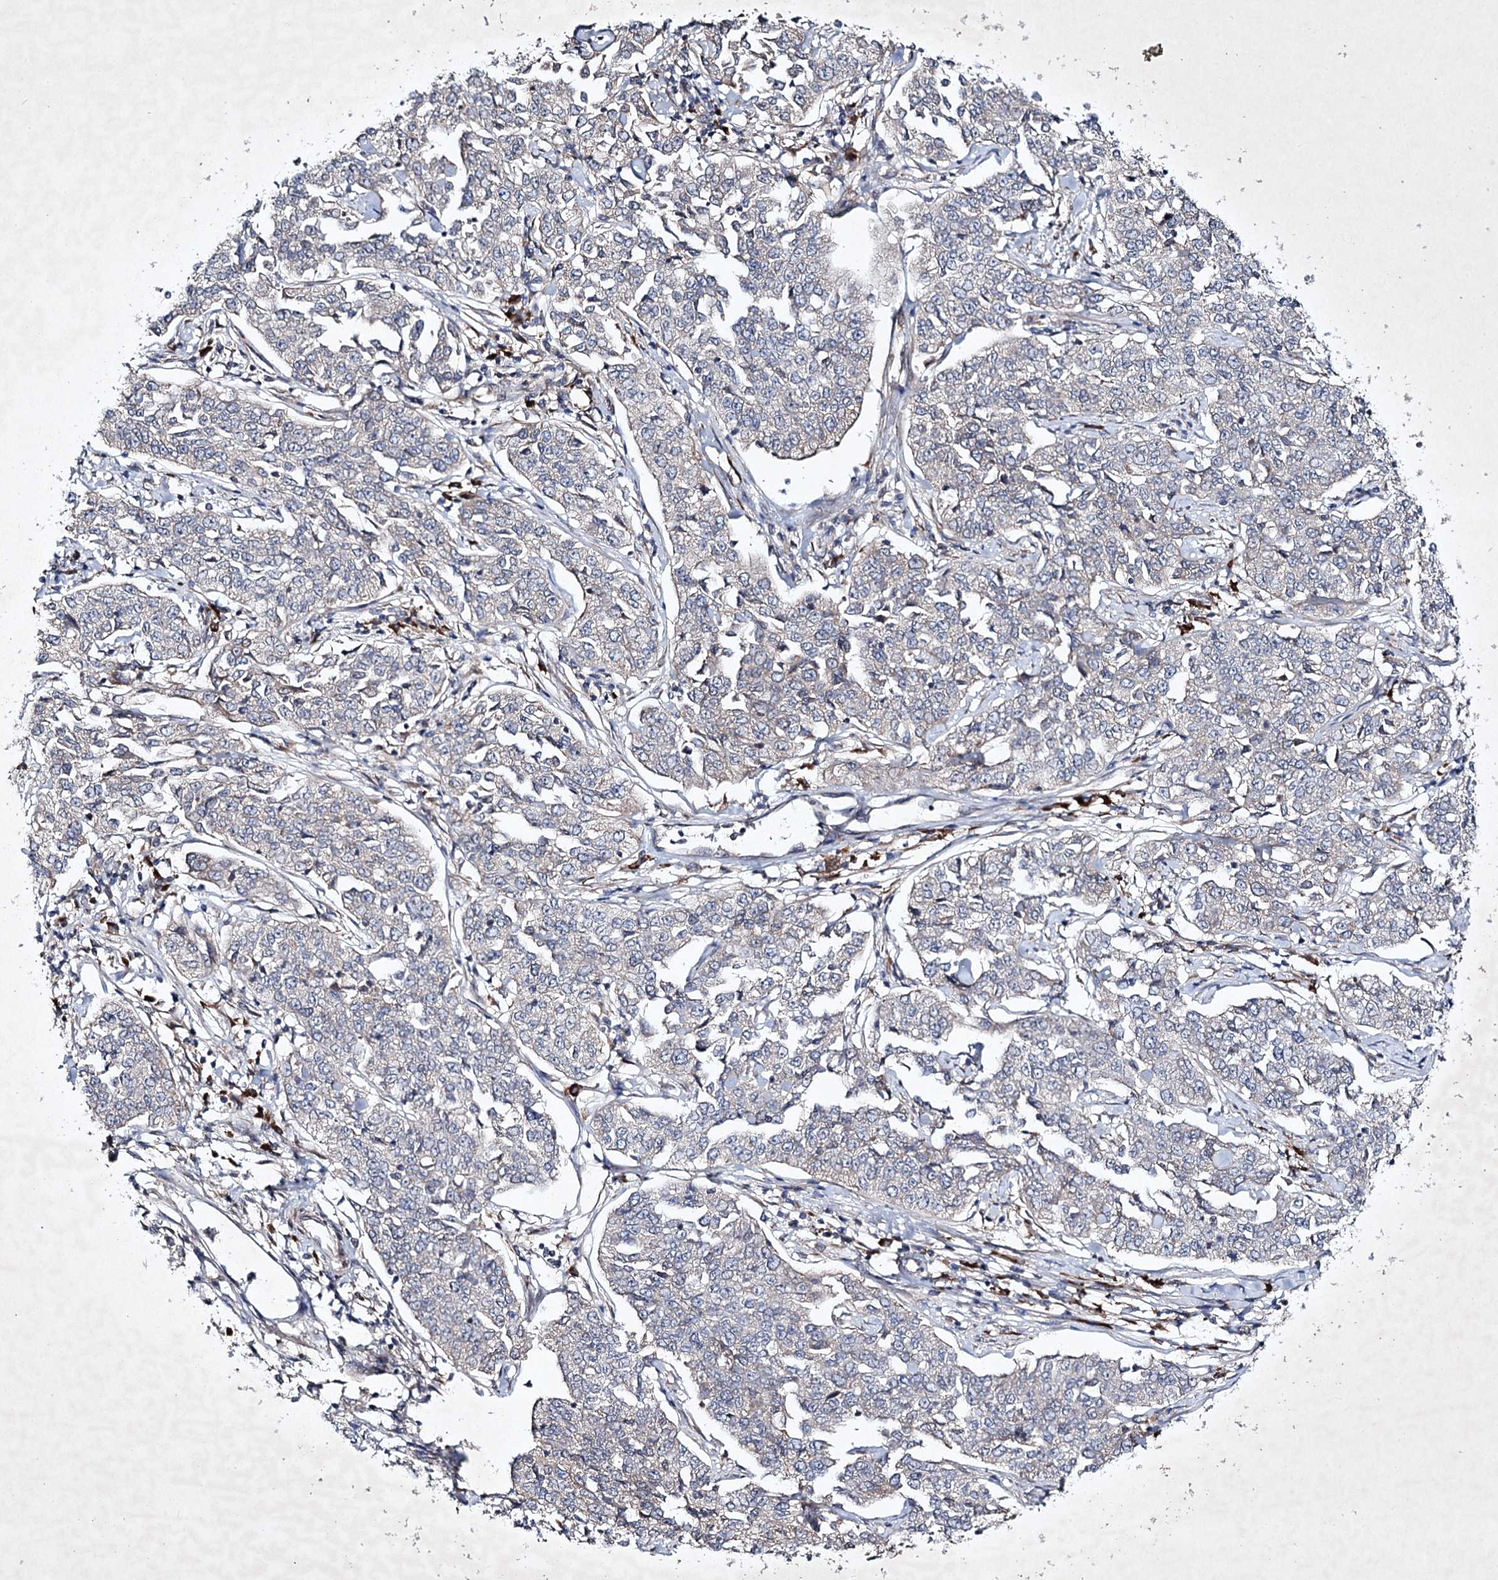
{"staining": {"intensity": "negative", "quantity": "none", "location": "none"}, "tissue": "cervical cancer", "cell_type": "Tumor cells", "image_type": "cancer", "snomed": [{"axis": "morphology", "description": "Squamous cell carcinoma, NOS"}, {"axis": "topography", "description": "Cervix"}], "caption": "Tumor cells show no significant positivity in squamous cell carcinoma (cervical).", "gene": "ALG9", "patient": {"sex": "female", "age": 35}}